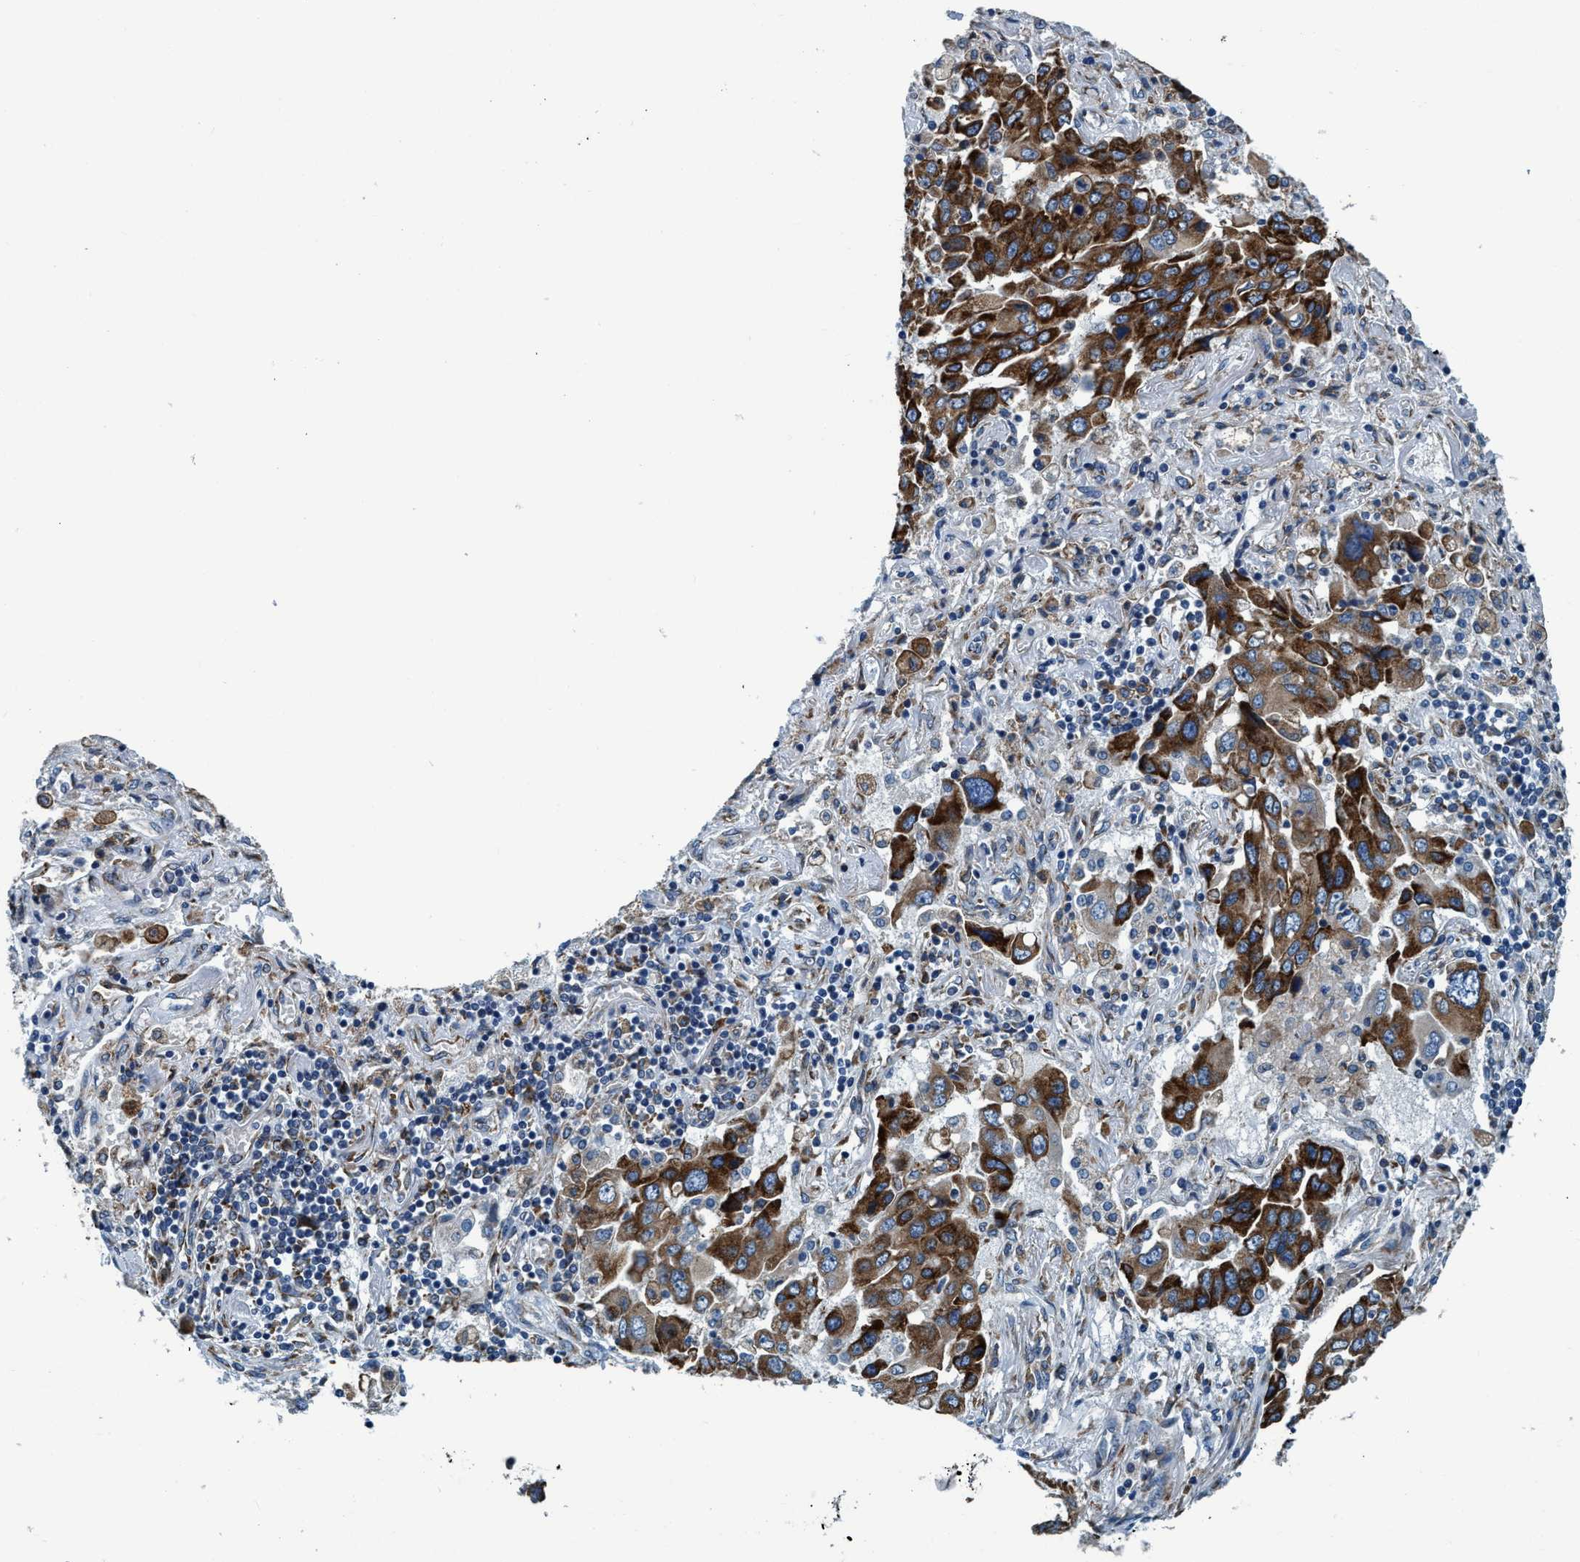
{"staining": {"intensity": "strong", "quantity": ">75%", "location": "cytoplasmic/membranous"}, "tissue": "lung cancer", "cell_type": "Tumor cells", "image_type": "cancer", "snomed": [{"axis": "morphology", "description": "Adenocarcinoma, NOS"}, {"axis": "topography", "description": "Lung"}], "caption": "IHC image of neoplastic tissue: lung cancer stained using immunohistochemistry (IHC) reveals high levels of strong protein expression localized specifically in the cytoplasmic/membranous of tumor cells, appearing as a cytoplasmic/membranous brown color.", "gene": "ARMC9", "patient": {"sex": "female", "age": 65}}